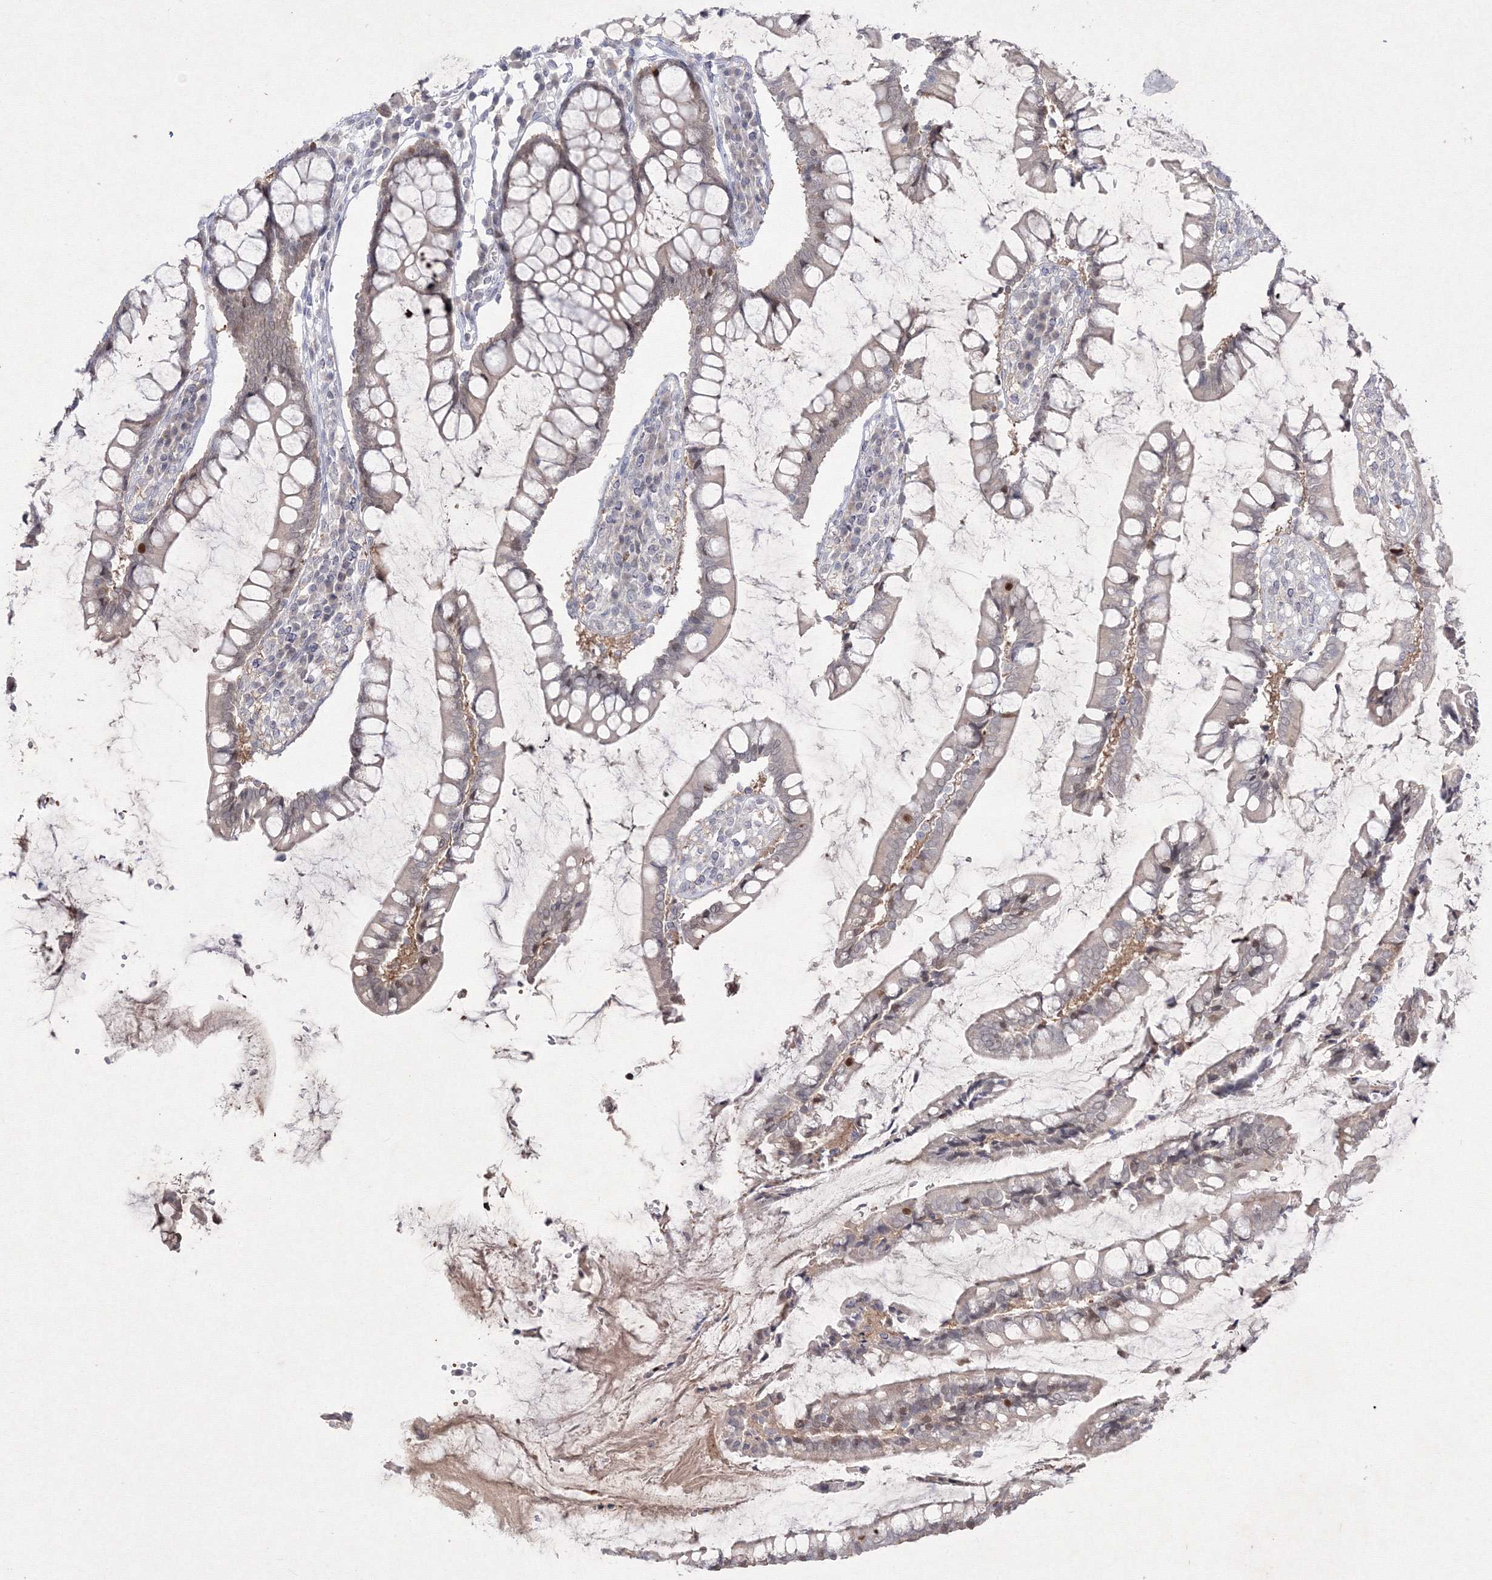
{"staining": {"intensity": "negative", "quantity": "none", "location": "none"}, "tissue": "colon", "cell_type": "Endothelial cells", "image_type": "normal", "snomed": [{"axis": "morphology", "description": "Normal tissue, NOS"}, {"axis": "topography", "description": "Colon"}], "caption": "Protein analysis of unremarkable colon reveals no significant positivity in endothelial cells. (DAB immunohistochemistry (IHC) with hematoxylin counter stain).", "gene": "NXPE3", "patient": {"sex": "female", "age": 79}}